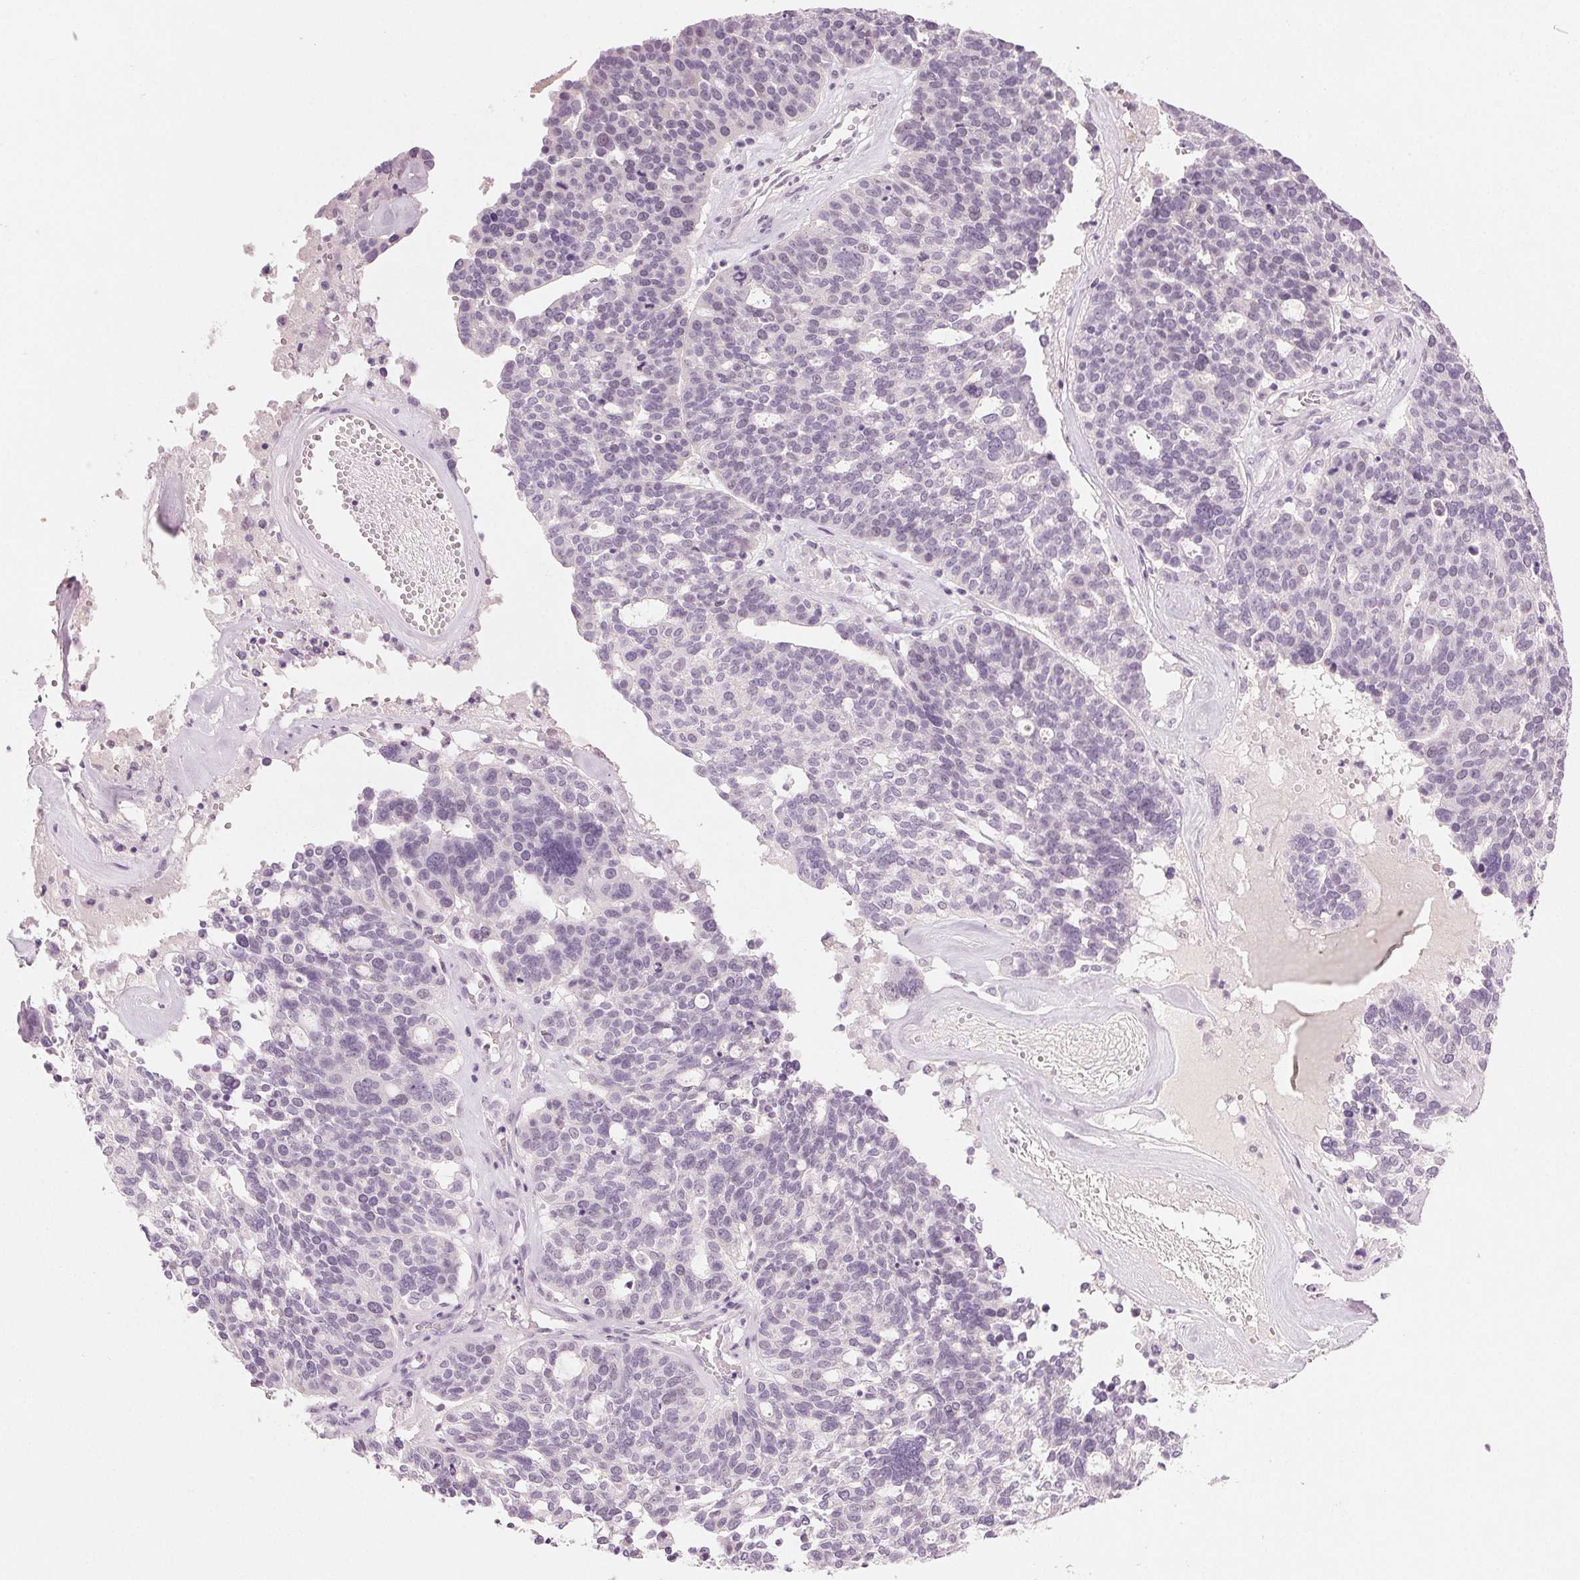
{"staining": {"intensity": "negative", "quantity": "none", "location": "none"}, "tissue": "ovarian cancer", "cell_type": "Tumor cells", "image_type": "cancer", "snomed": [{"axis": "morphology", "description": "Cystadenocarcinoma, serous, NOS"}, {"axis": "topography", "description": "Ovary"}], "caption": "The micrograph reveals no staining of tumor cells in ovarian cancer.", "gene": "HSF5", "patient": {"sex": "female", "age": 59}}